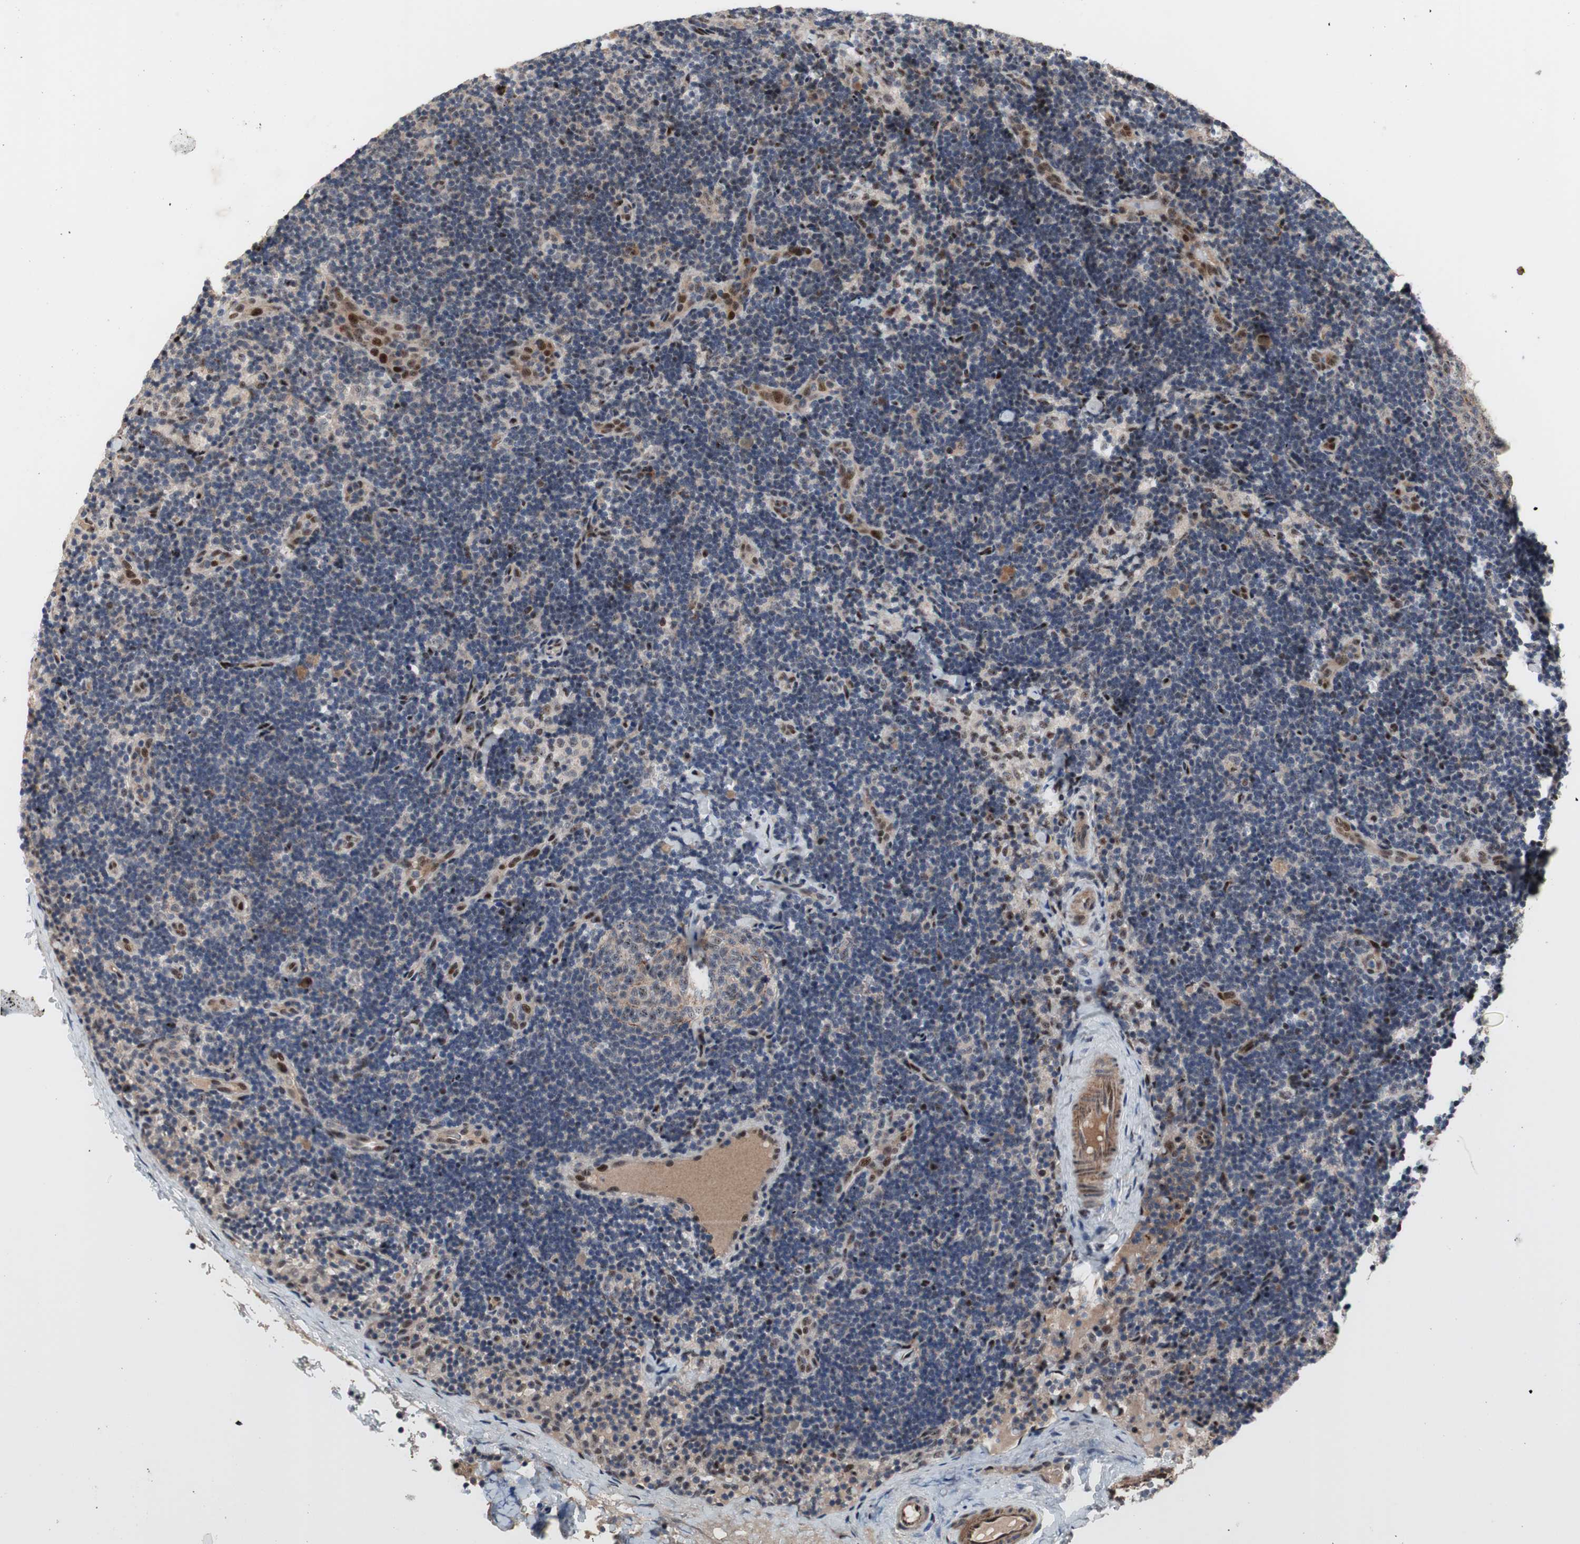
{"staining": {"intensity": "negative", "quantity": "none", "location": "none"}, "tissue": "lymph node", "cell_type": "Germinal center cells", "image_type": "normal", "snomed": [{"axis": "morphology", "description": "Normal tissue, NOS"}, {"axis": "topography", "description": "Lymph node"}], "caption": "IHC of normal human lymph node demonstrates no expression in germinal center cells. The staining is performed using DAB brown chromogen with nuclei counter-stained in using hematoxylin.", "gene": "PINX1", "patient": {"sex": "female", "age": 14}}